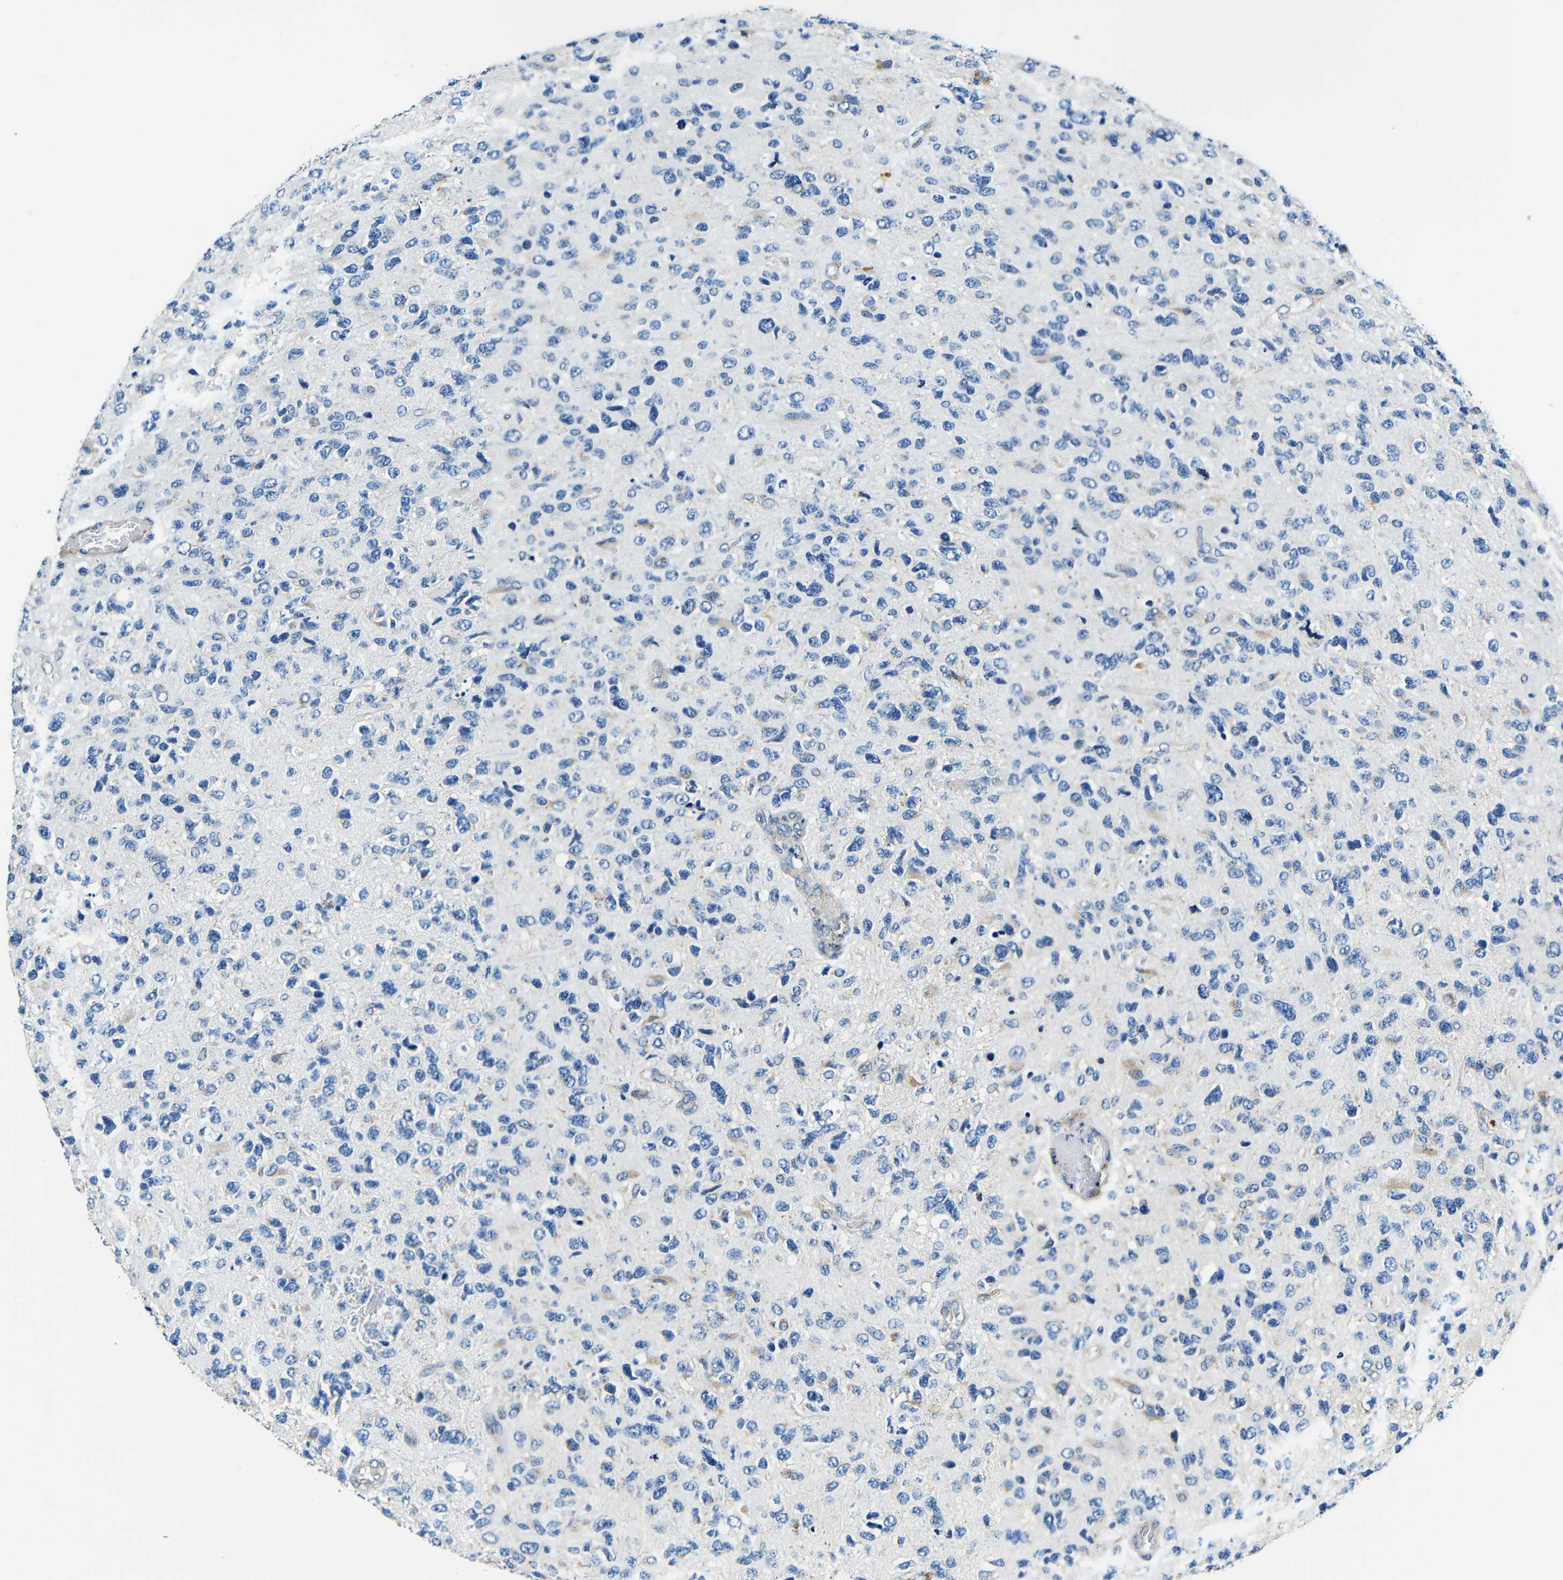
{"staining": {"intensity": "moderate", "quantity": "<25%", "location": "cytoplasmic/membranous"}, "tissue": "glioma", "cell_type": "Tumor cells", "image_type": "cancer", "snomed": [{"axis": "morphology", "description": "Glioma, malignant, High grade"}, {"axis": "topography", "description": "Brain"}], "caption": "Immunohistochemical staining of high-grade glioma (malignant) shows moderate cytoplasmic/membranous protein staining in about <25% of tumor cells.", "gene": "USO1", "patient": {"sex": "female", "age": 58}}